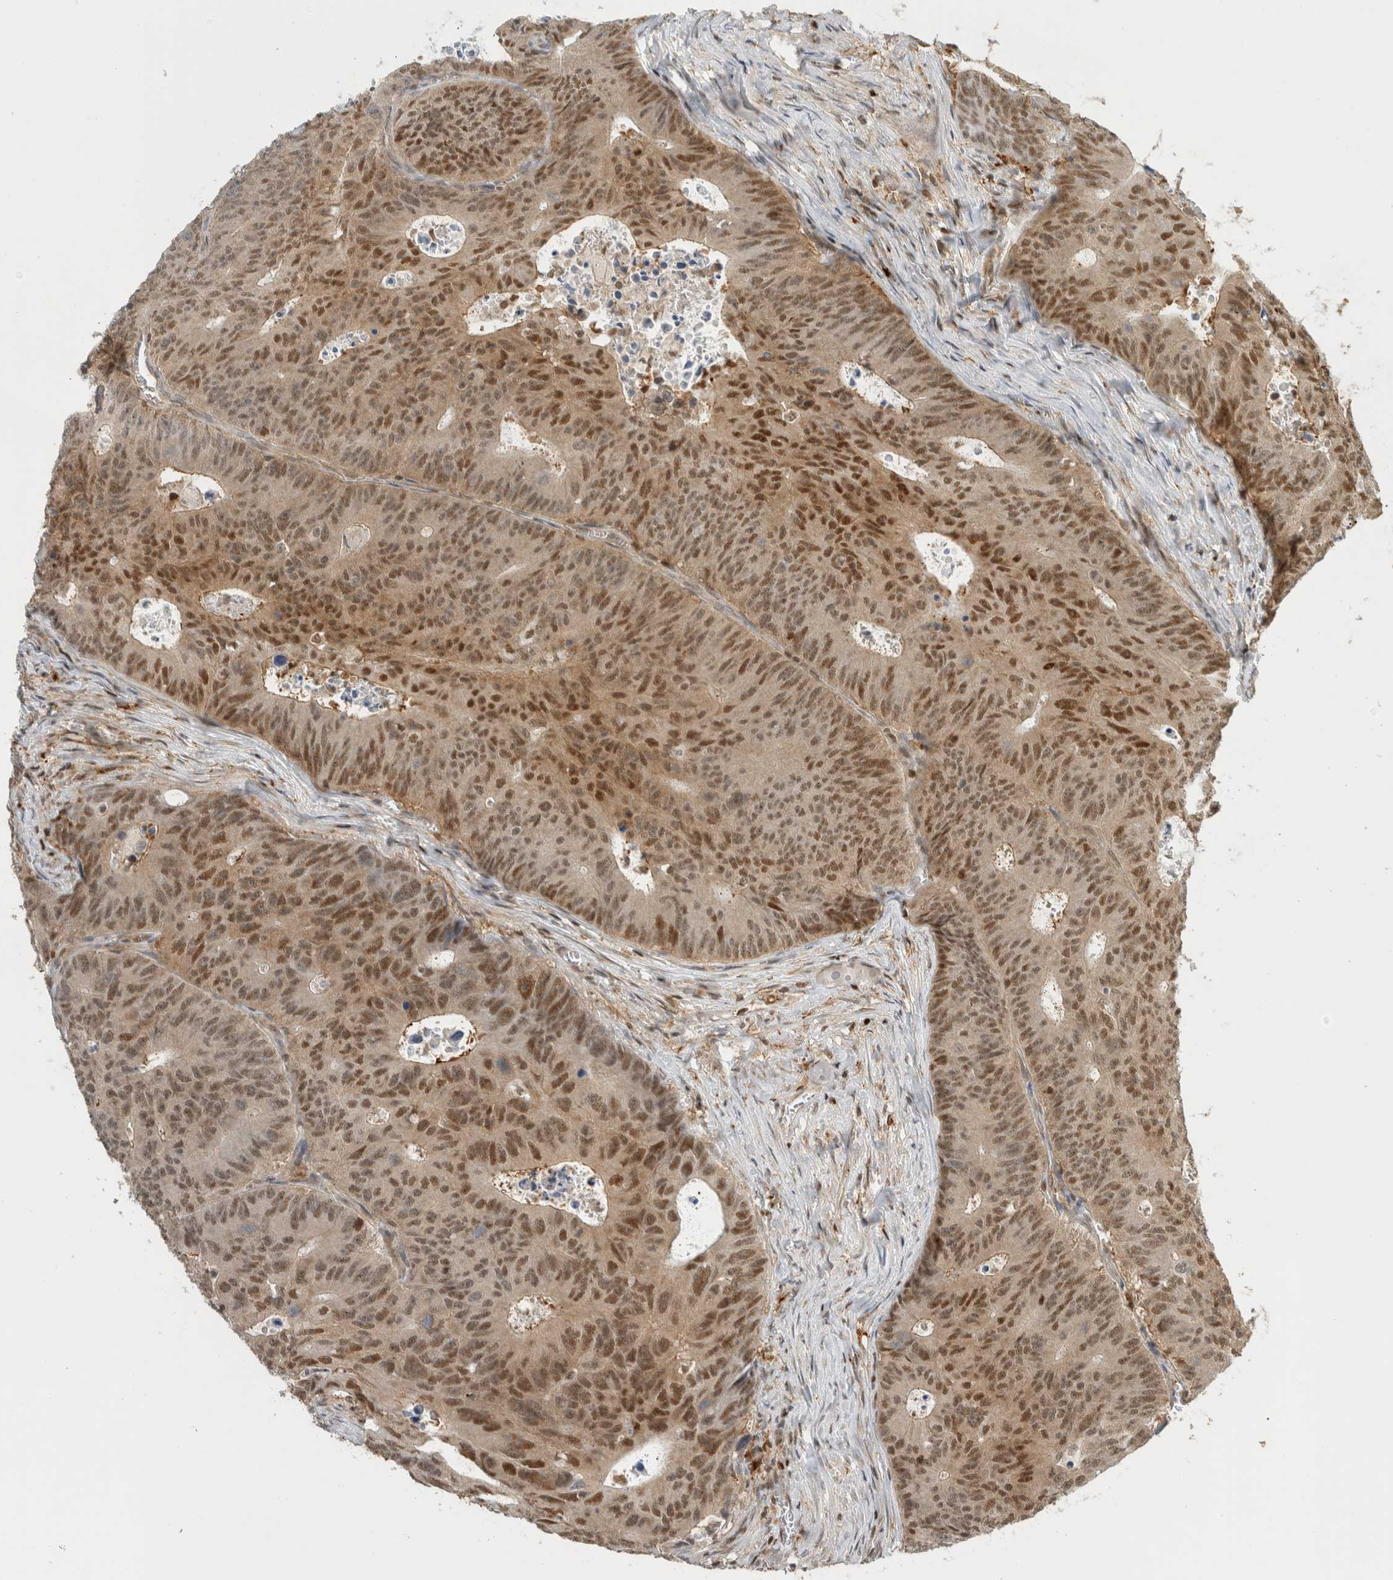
{"staining": {"intensity": "moderate", "quantity": ">75%", "location": "cytoplasmic/membranous,nuclear"}, "tissue": "colorectal cancer", "cell_type": "Tumor cells", "image_type": "cancer", "snomed": [{"axis": "morphology", "description": "Adenocarcinoma, NOS"}, {"axis": "topography", "description": "Colon"}], "caption": "Colorectal cancer tissue reveals moderate cytoplasmic/membranous and nuclear positivity in approximately >75% of tumor cells", "gene": "SNRNP40", "patient": {"sex": "male", "age": 87}}